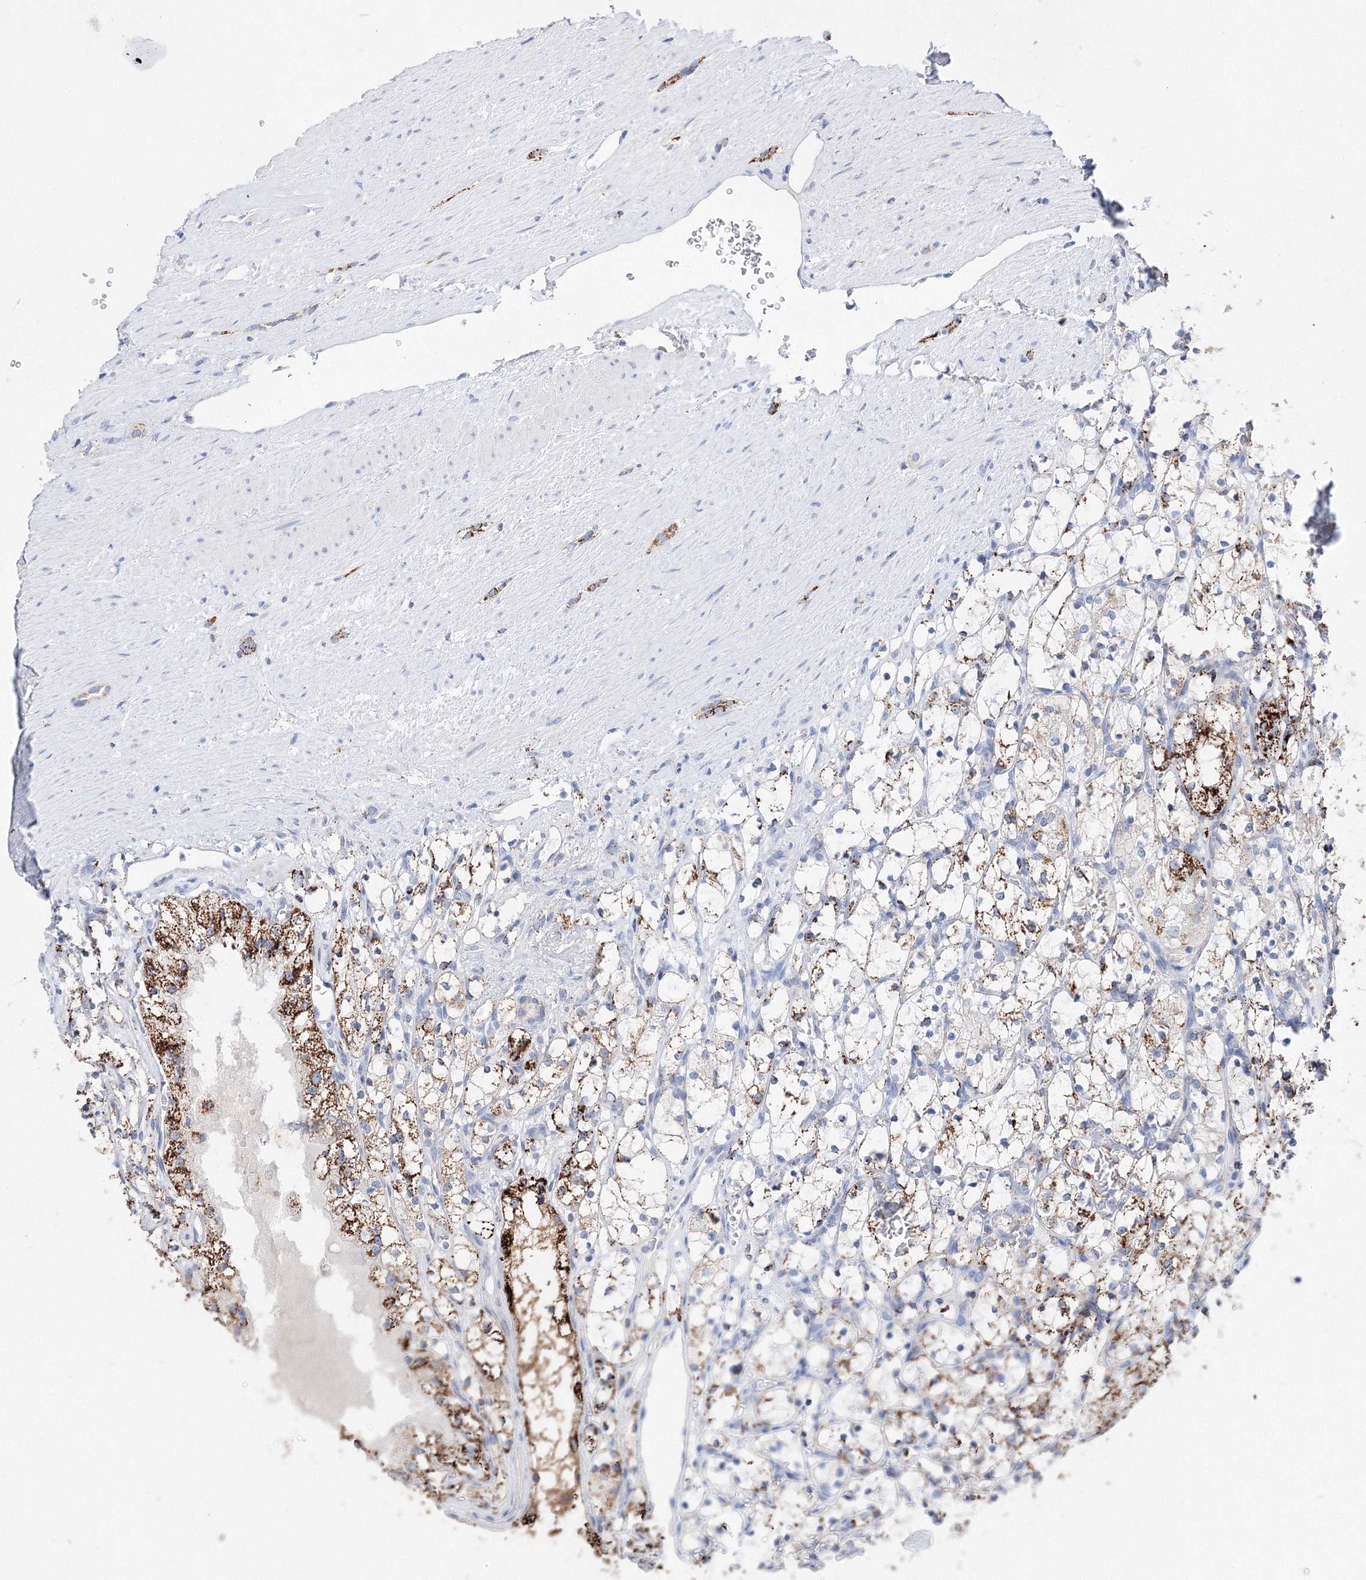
{"staining": {"intensity": "moderate", "quantity": ">75%", "location": "cytoplasmic/membranous"}, "tissue": "renal cancer", "cell_type": "Tumor cells", "image_type": "cancer", "snomed": [{"axis": "morphology", "description": "Adenocarcinoma, NOS"}, {"axis": "topography", "description": "Kidney"}], "caption": "A brown stain shows moderate cytoplasmic/membranous staining of a protein in renal cancer (adenocarcinoma) tumor cells. The protein is stained brown, and the nuclei are stained in blue (DAB IHC with brightfield microscopy, high magnification).", "gene": "MERTK", "patient": {"sex": "female", "age": 69}}